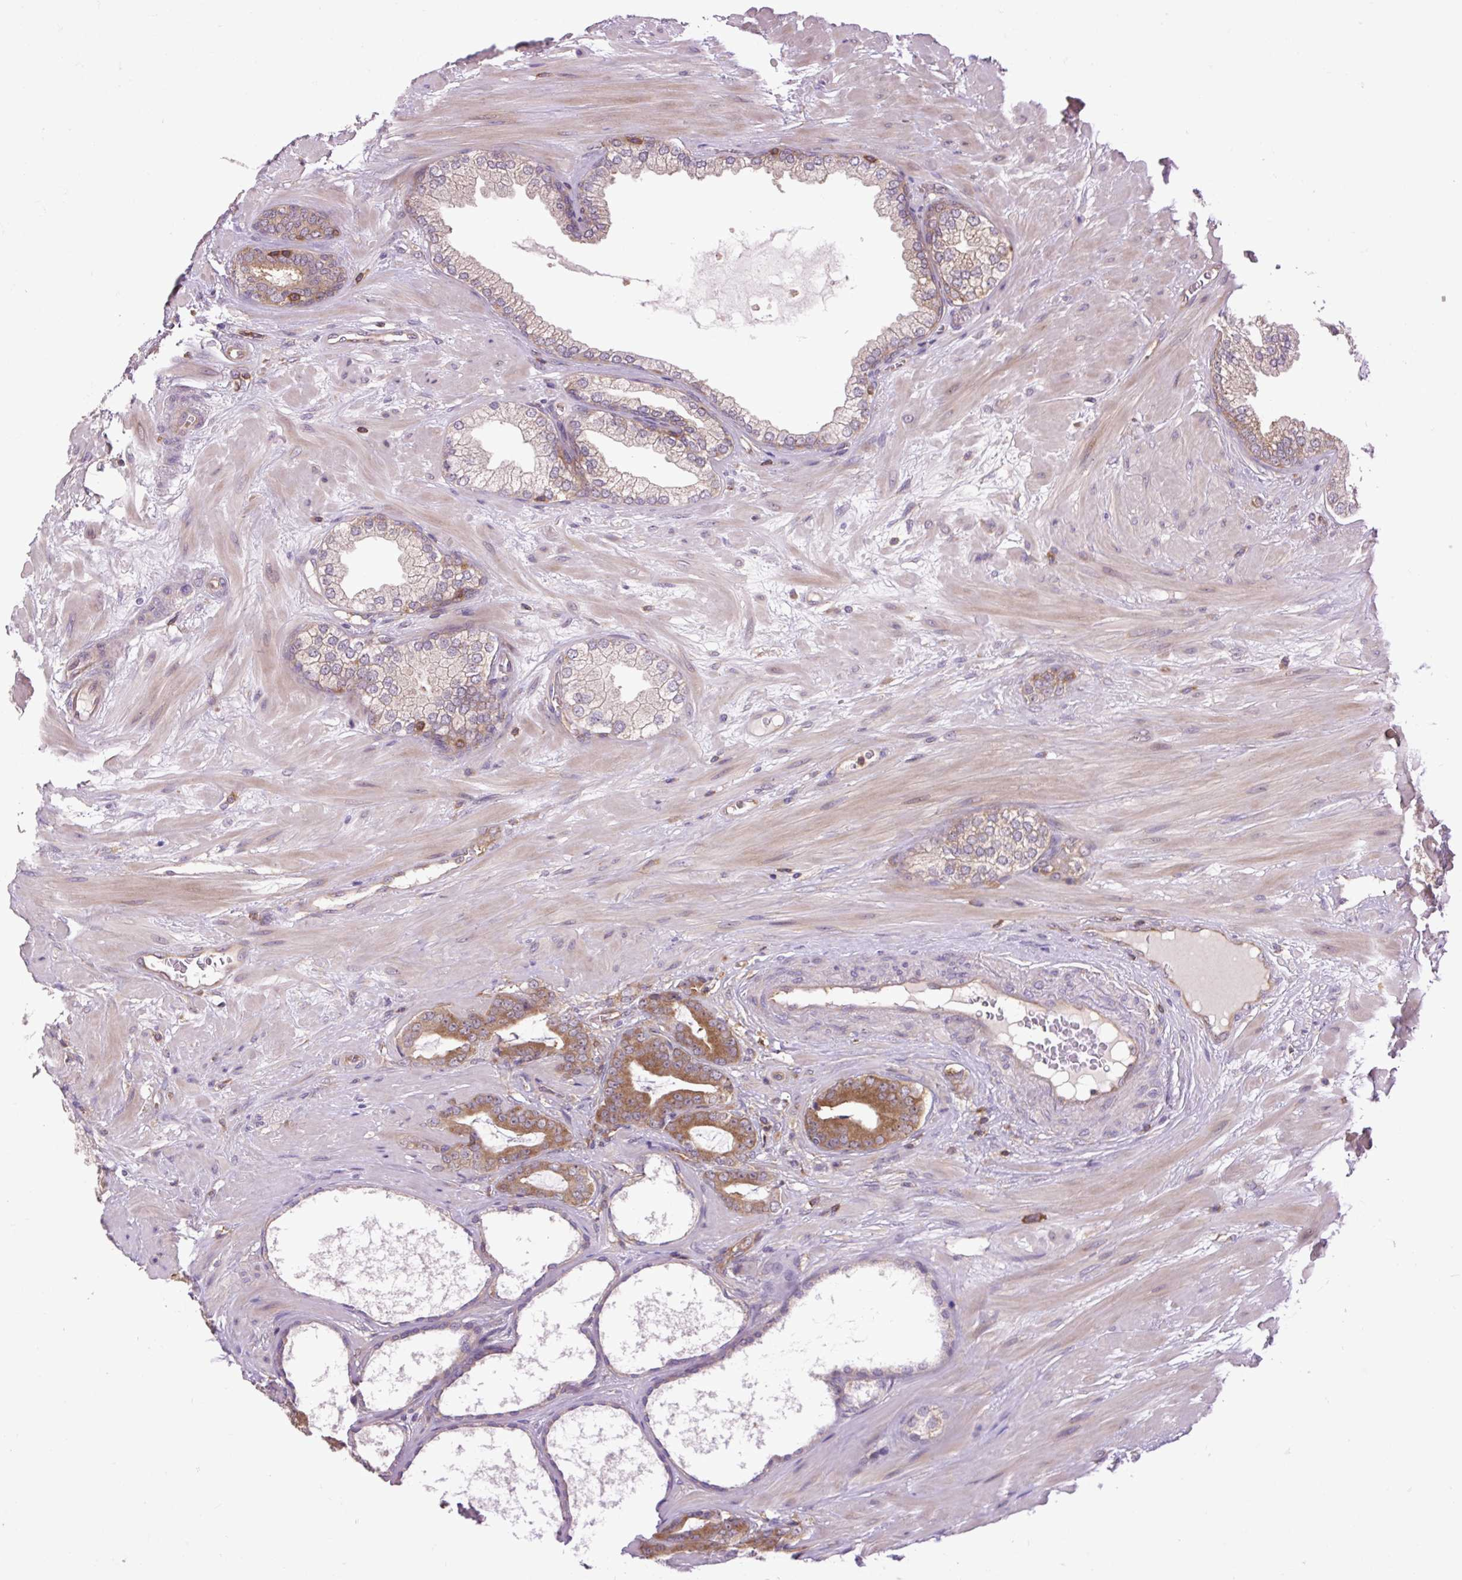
{"staining": {"intensity": "moderate", "quantity": ">75%", "location": "cytoplasmic/membranous"}, "tissue": "prostate cancer", "cell_type": "Tumor cells", "image_type": "cancer", "snomed": [{"axis": "morphology", "description": "Adenocarcinoma, Low grade"}, {"axis": "topography", "description": "Prostate"}], "caption": "Immunohistochemistry histopathology image of prostate cancer (low-grade adenocarcinoma) stained for a protein (brown), which exhibits medium levels of moderate cytoplasmic/membranous expression in about >75% of tumor cells.", "gene": "PLCG1", "patient": {"sex": "male", "age": 61}}